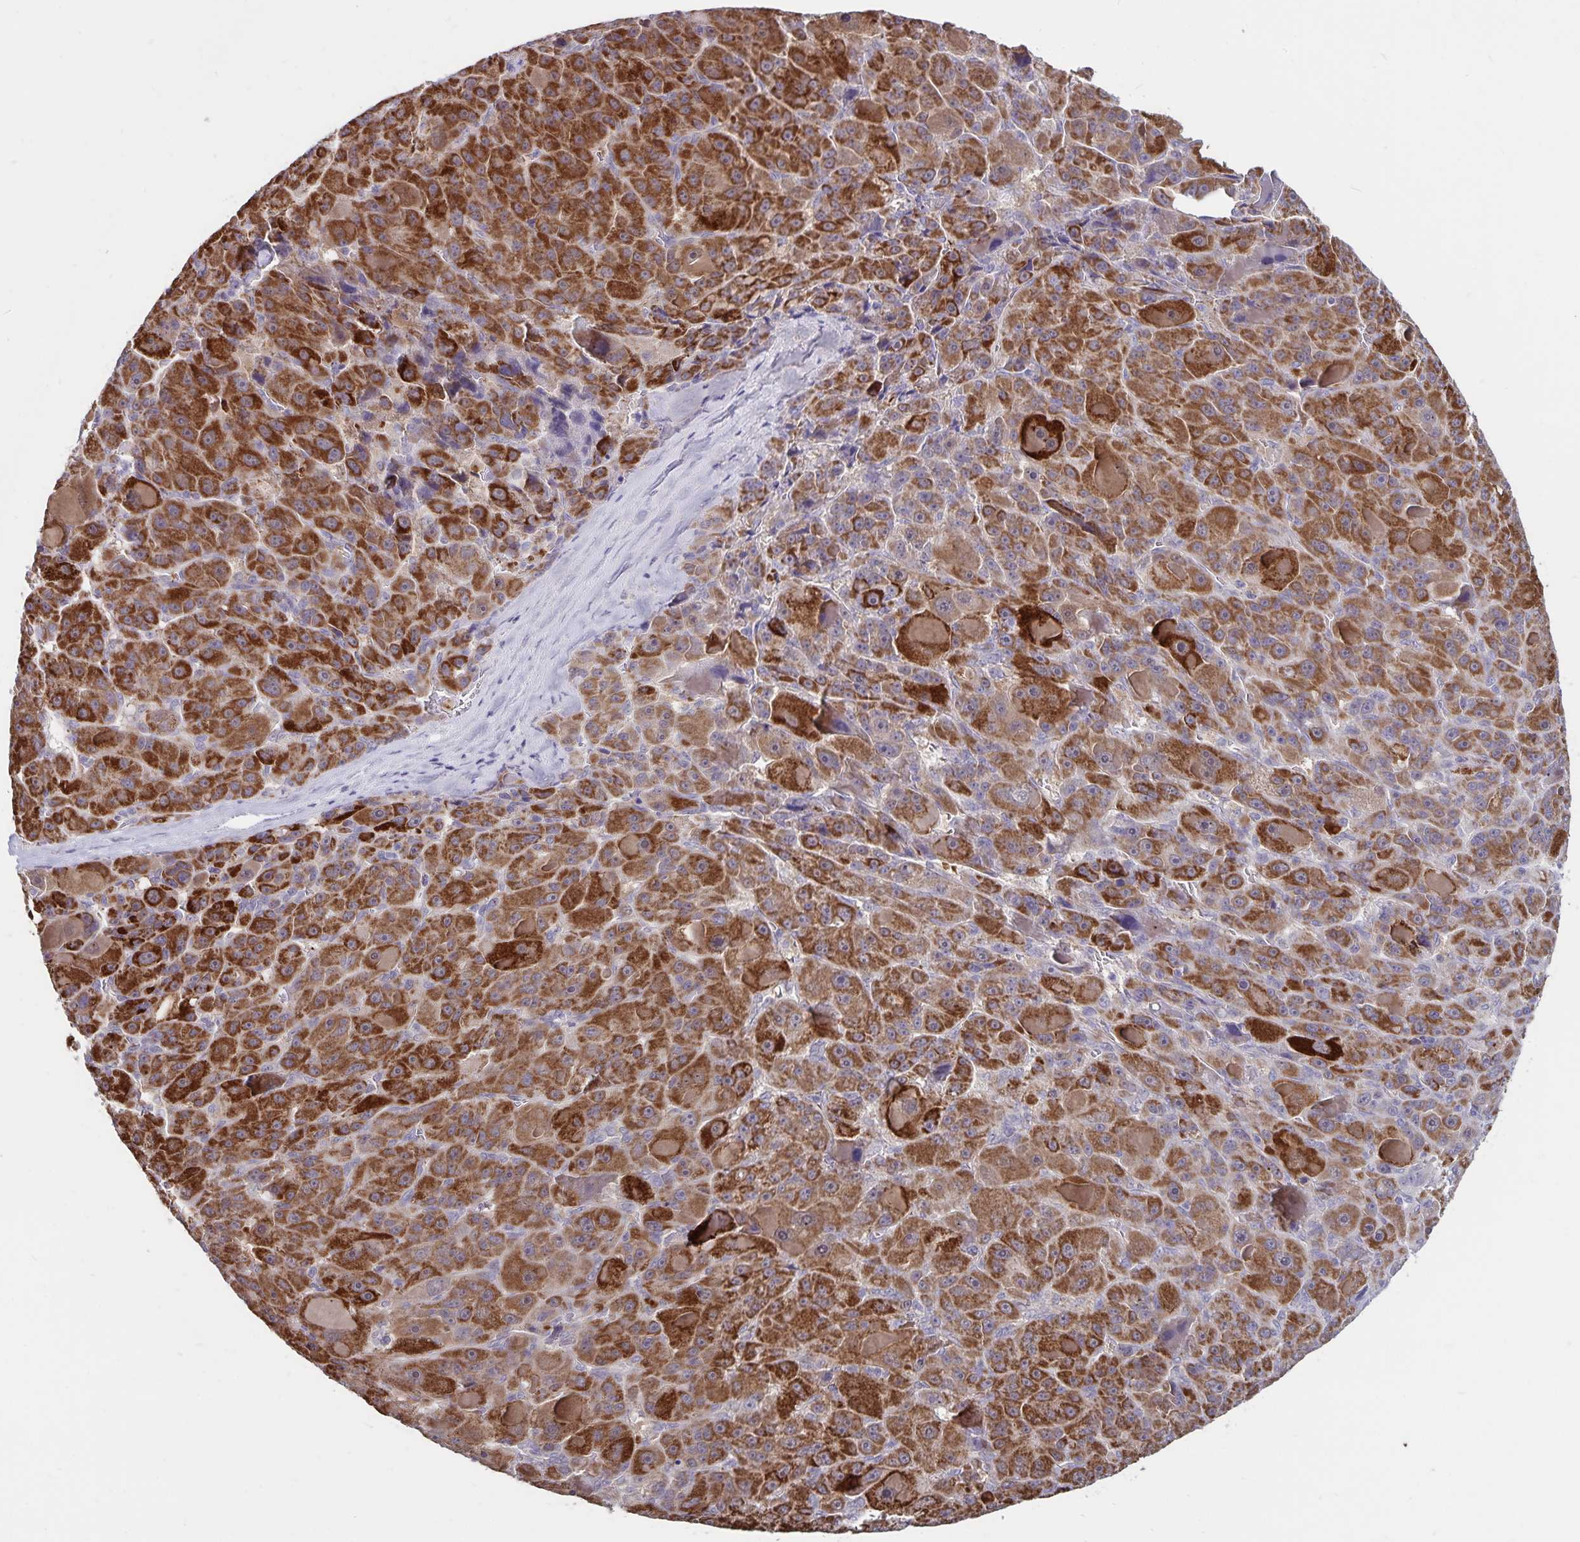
{"staining": {"intensity": "strong", "quantity": ">75%", "location": "cytoplasmic/membranous"}, "tissue": "liver cancer", "cell_type": "Tumor cells", "image_type": "cancer", "snomed": [{"axis": "morphology", "description": "Carcinoma, Hepatocellular, NOS"}, {"axis": "topography", "description": "Liver"}], "caption": "DAB immunohistochemical staining of human liver cancer (hepatocellular carcinoma) shows strong cytoplasmic/membranous protein expression in approximately >75% of tumor cells.", "gene": "CDKN2B", "patient": {"sex": "male", "age": 76}}